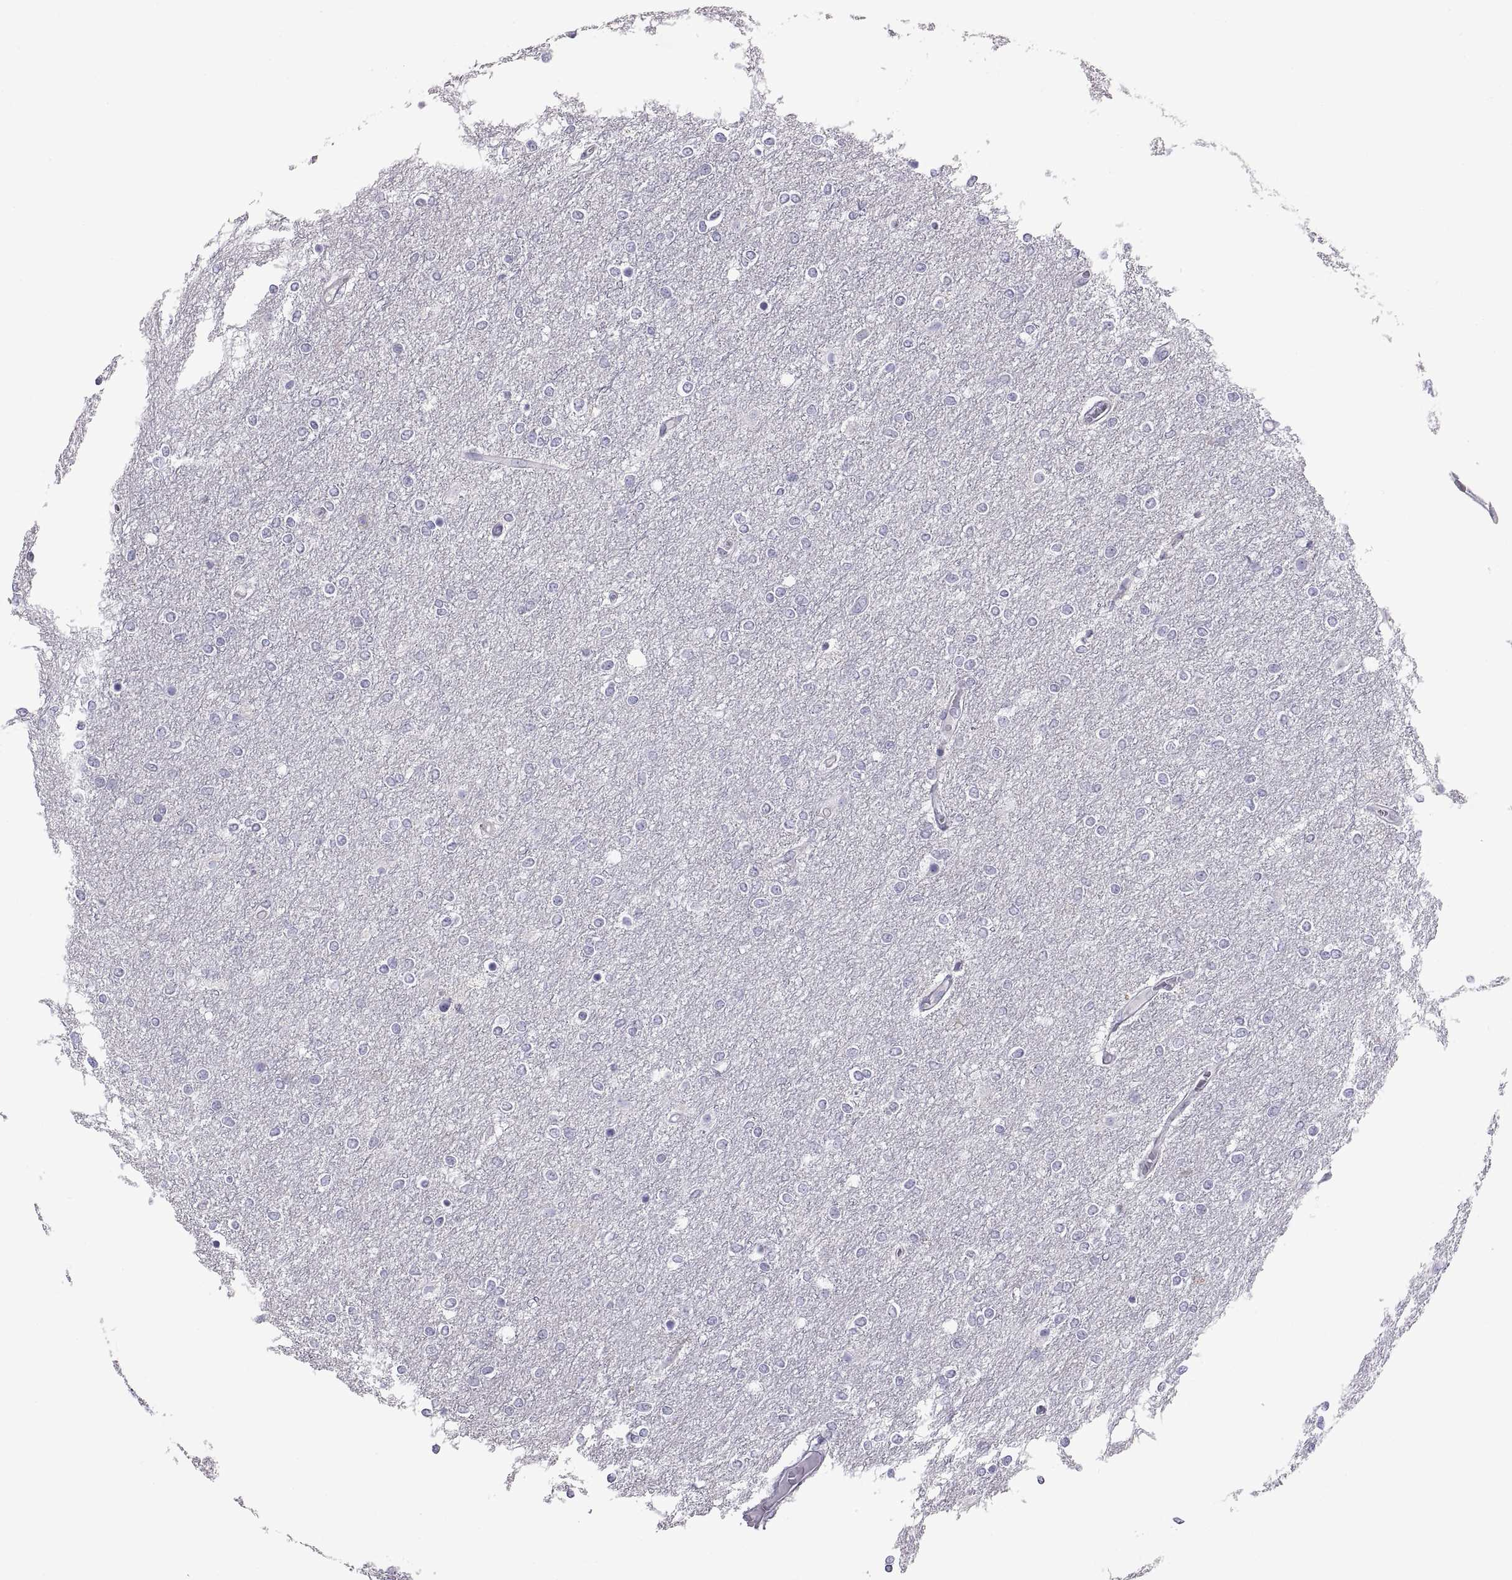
{"staining": {"intensity": "negative", "quantity": "none", "location": "none"}, "tissue": "glioma", "cell_type": "Tumor cells", "image_type": "cancer", "snomed": [{"axis": "morphology", "description": "Glioma, malignant, High grade"}, {"axis": "topography", "description": "Brain"}], "caption": "Histopathology image shows no protein staining in tumor cells of glioma tissue. The staining was performed using DAB (3,3'-diaminobenzidine) to visualize the protein expression in brown, while the nuclei were stained in blue with hematoxylin (Magnification: 20x).", "gene": "FAM170A", "patient": {"sex": "female", "age": 61}}